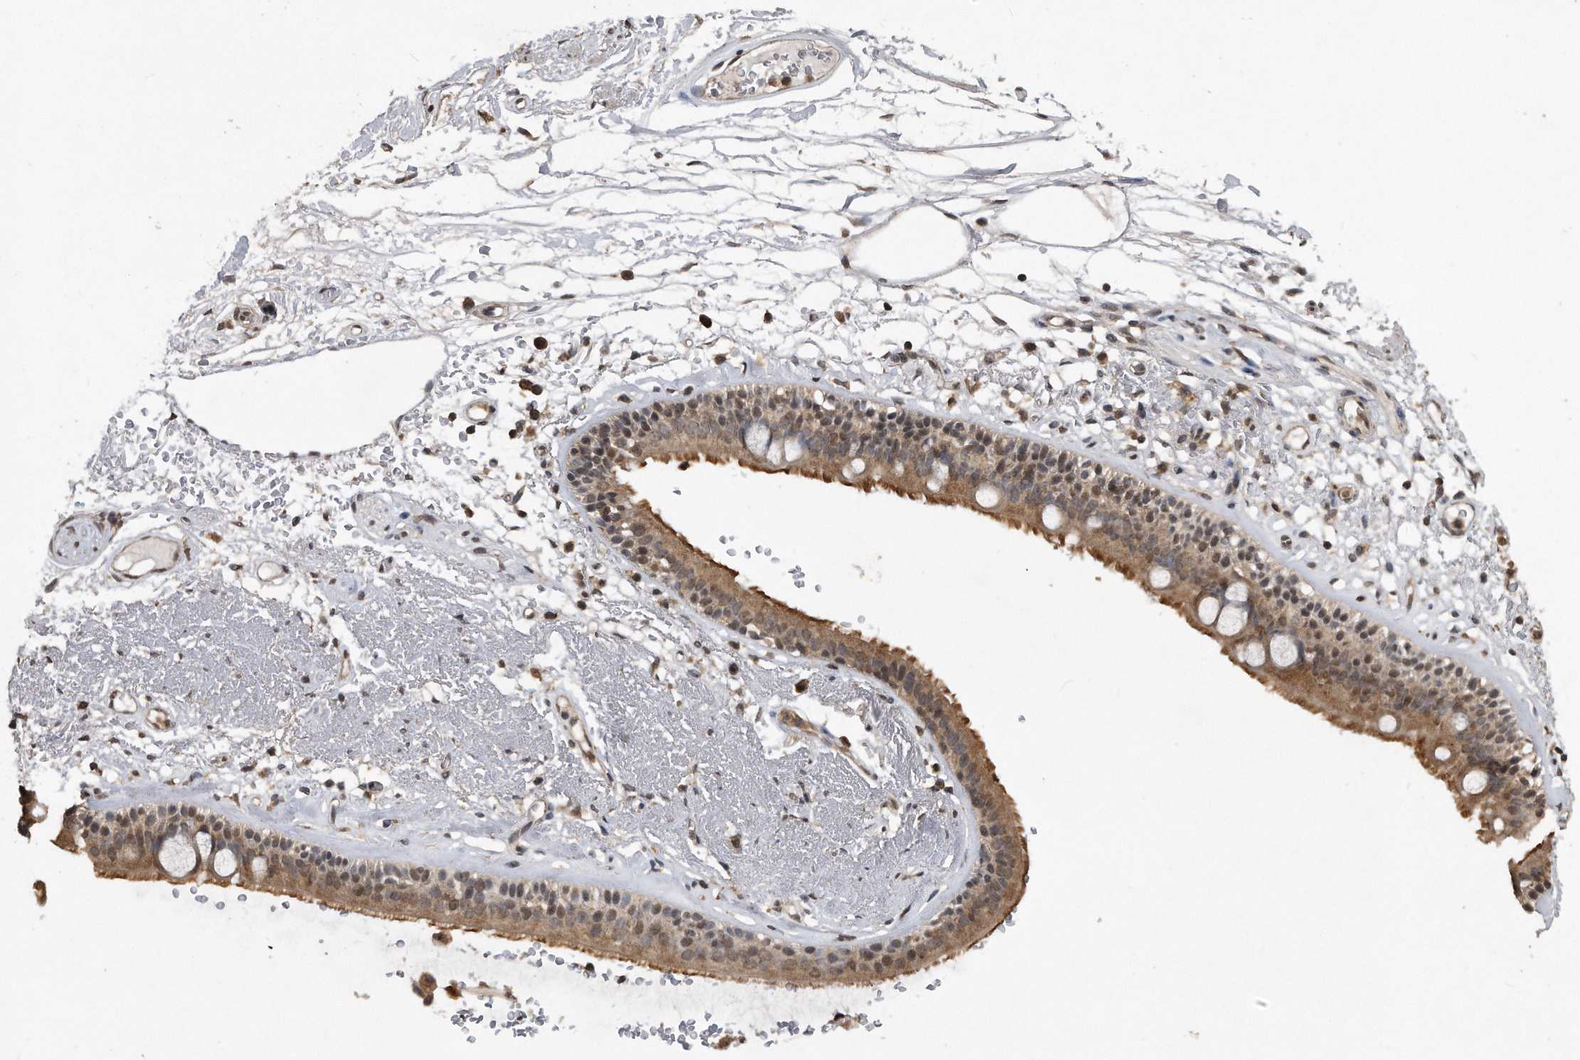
{"staining": {"intensity": "moderate", "quantity": "25%-75%", "location": "cytoplasmic/membranous,nuclear"}, "tissue": "adipose tissue", "cell_type": "Adipocytes", "image_type": "normal", "snomed": [{"axis": "morphology", "description": "Normal tissue, NOS"}, {"axis": "topography", "description": "Cartilage tissue"}], "caption": "Protein staining of unremarkable adipose tissue shows moderate cytoplasmic/membranous,nuclear staining in approximately 25%-75% of adipocytes.", "gene": "CRYZL1", "patient": {"sex": "female", "age": 63}}